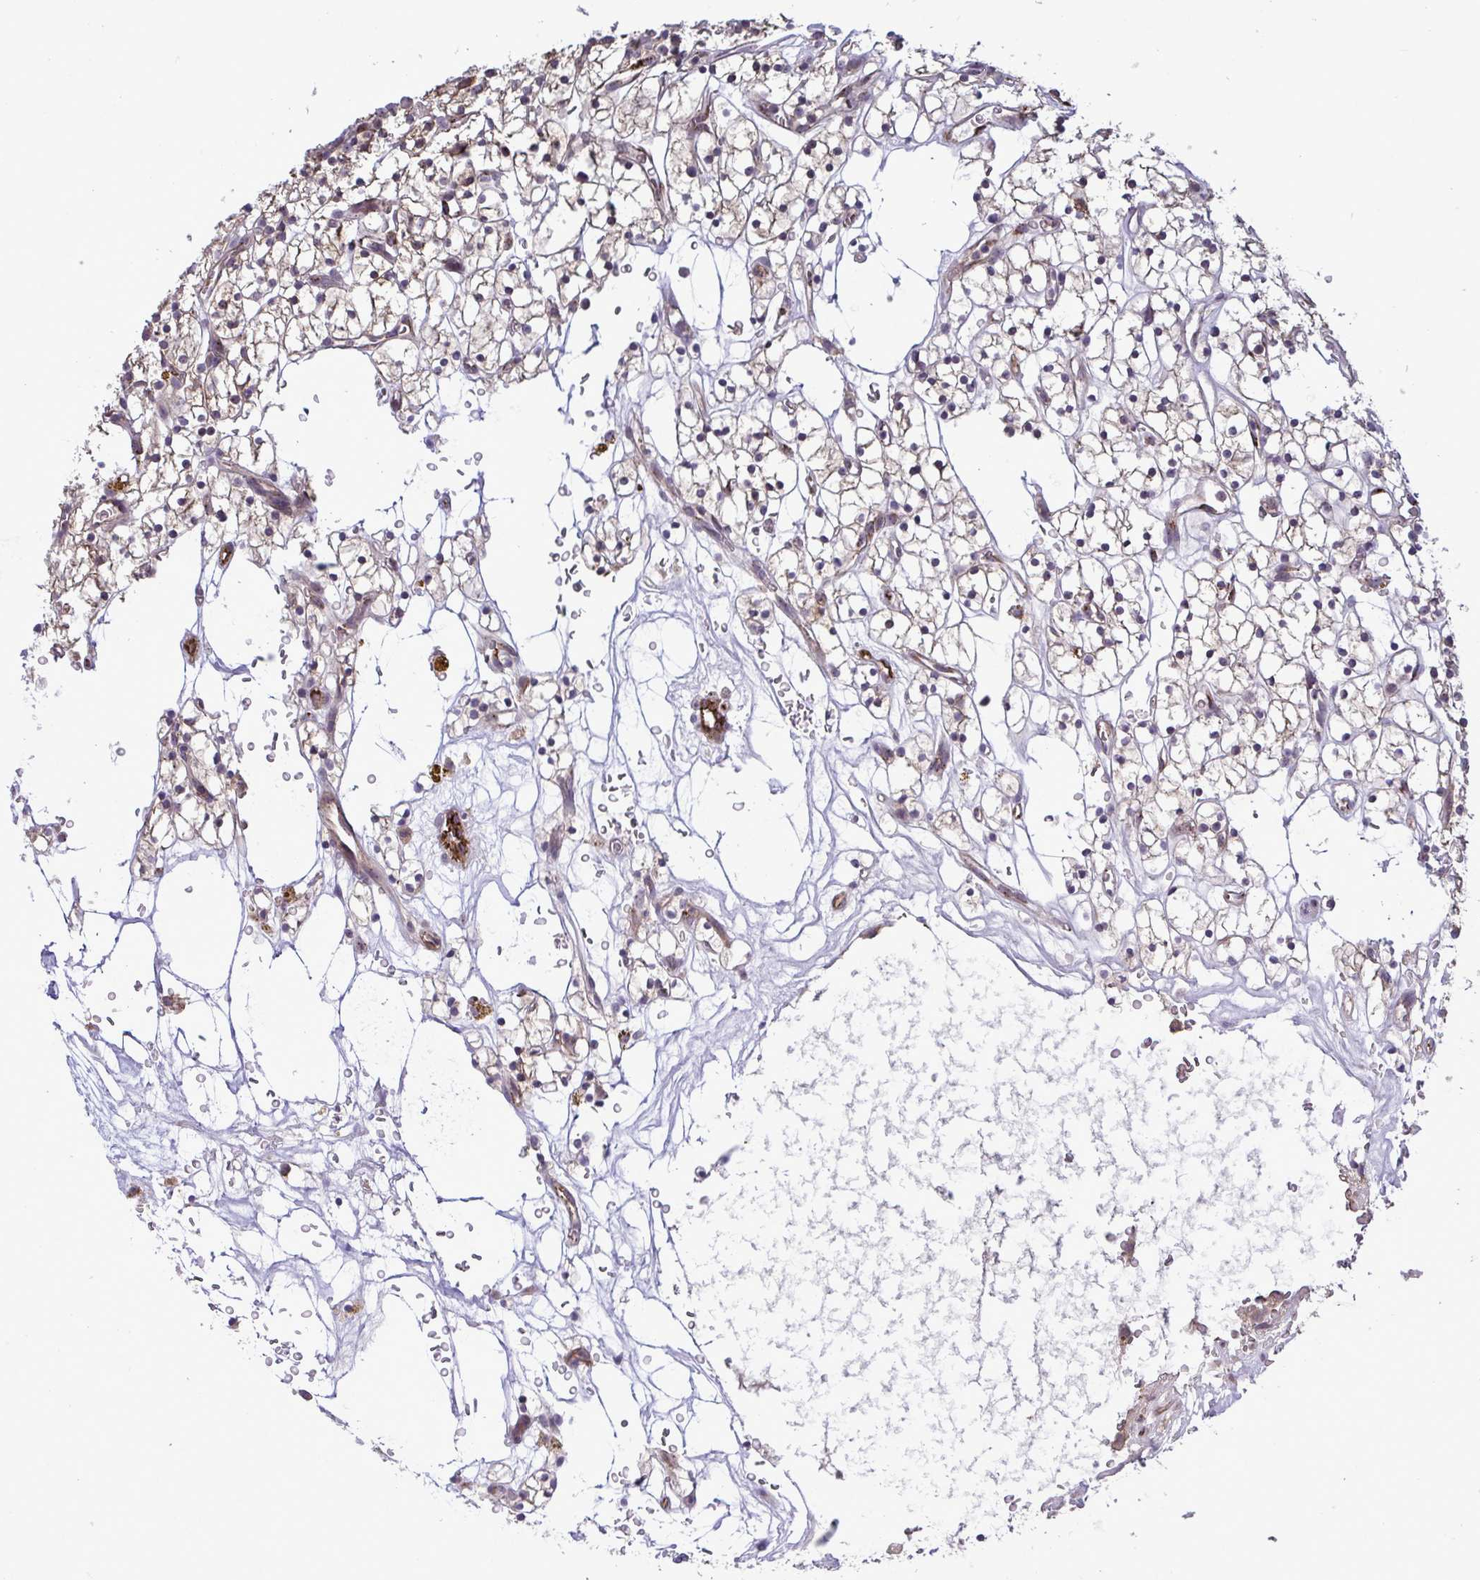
{"staining": {"intensity": "weak", "quantity": ">75%", "location": "cytoplasmic/membranous"}, "tissue": "renal cancer", "cell_type": "Tumor cells", "image_type": "cancer", "snomed": [{"axis": "morphology", "description": "Adenocarcinoma, NOS"}, {"axis": "topography", "description": "Kidney"}], "caption": "Brown immunohistochemical staining in human renal cancer demonstrates weak cytoplasmic/membranous positivity in about >75% of tumor cells.", "gene": "CD101", "patient": {"sex": "female", "age": 64}}